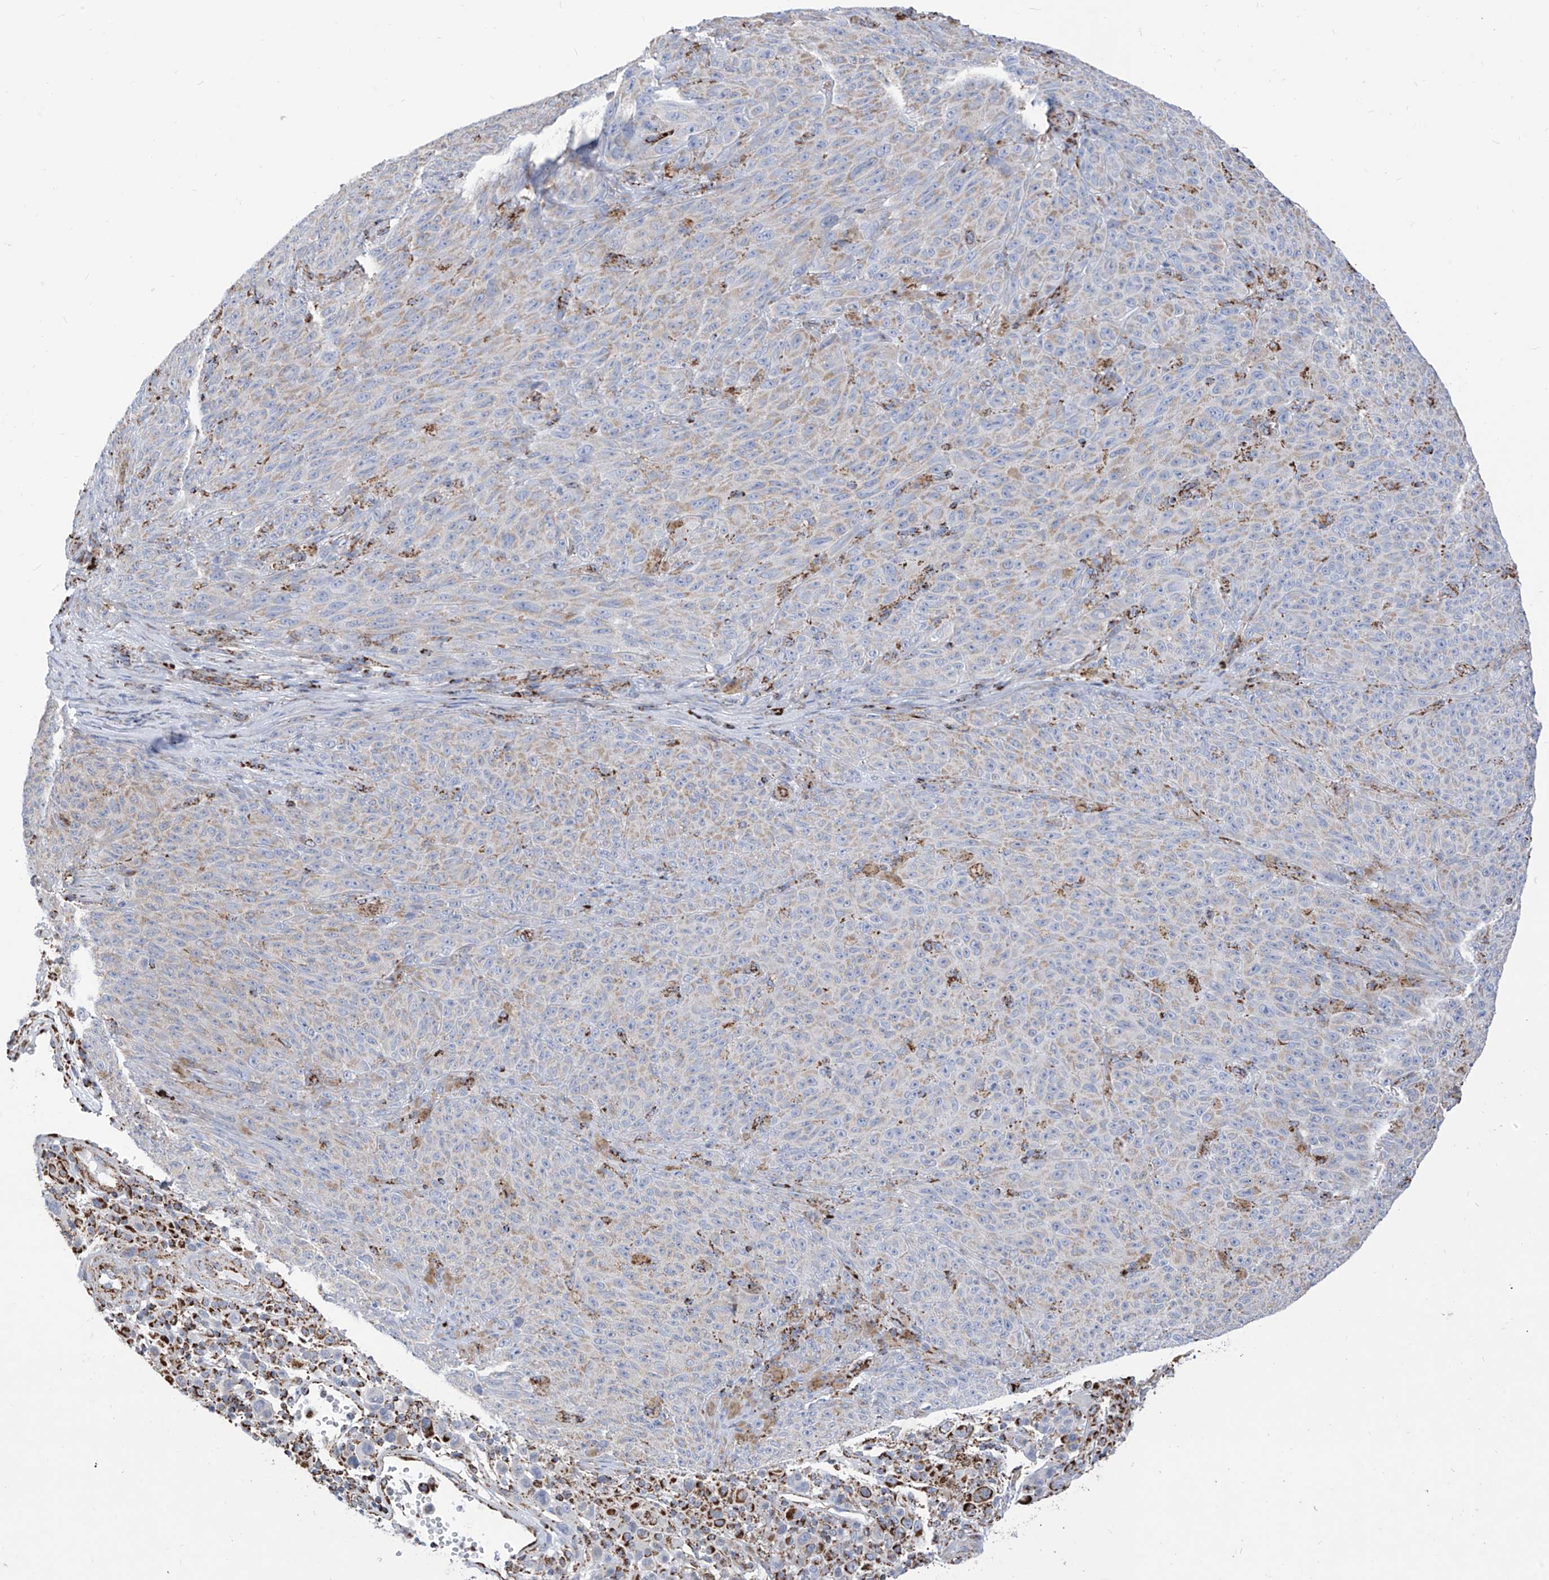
{"staining": {"intensity": "strong", "quantity": "<25%", "location": "cytoplasmic/membranous"}, "tissue": "melanoma", "cell_type": "Tumor cells", "image_type": "cancer", "snomed": [{"axis": "morphology", "description": "Malignant melanoma, NOS"}, {"axis": "topography", "description": "Skin"}], "caption": "Protein staining of melanoma tissue exhibits strong cytoplasmic/membranous expression in approximately <25% of tumor cells.", "gene": "COX5B", "patient": {"sex": "female", "age": 82}}